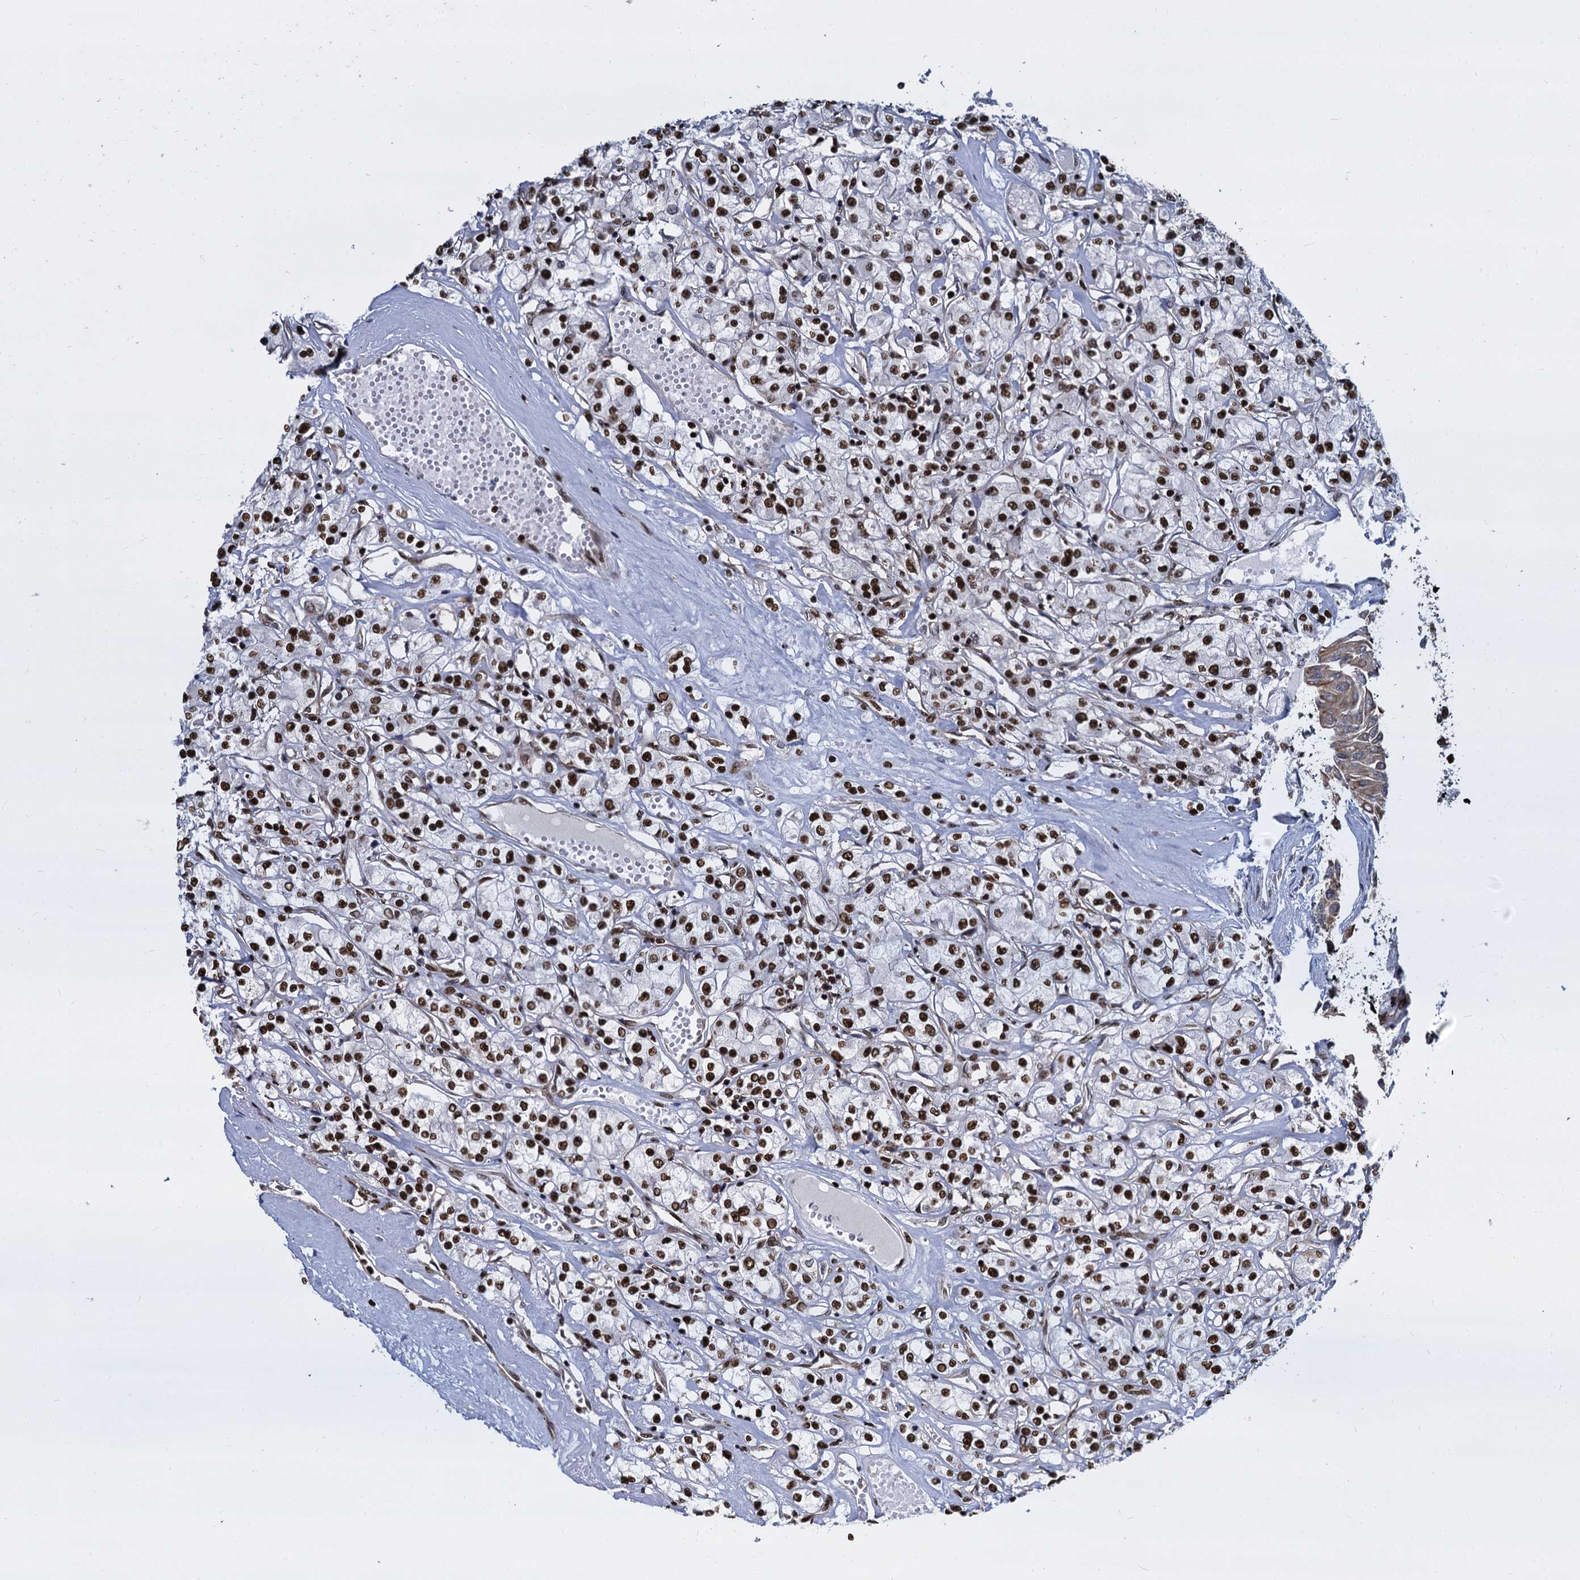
{"staining": {"intensity": "strong", "quantity": ">75%", "location": "nuclear"}, "tissue": "renal cancer", "cell_type": "Tumor cells", "image_type": "cancer", "snomed": [{"axis": "morphology", "description": "Adenocarcinoma, NOS"}, {"axis": "topography", "description": "Kidney"}], "caption": "IHC histopathology image of human renal cancer stained for a protein (brown), which demonstrates high levels of strong nuclear expression in about >75% of tumor cells.", "gene": "DCPS", "patient": {"sex": "female", "age": 59}}